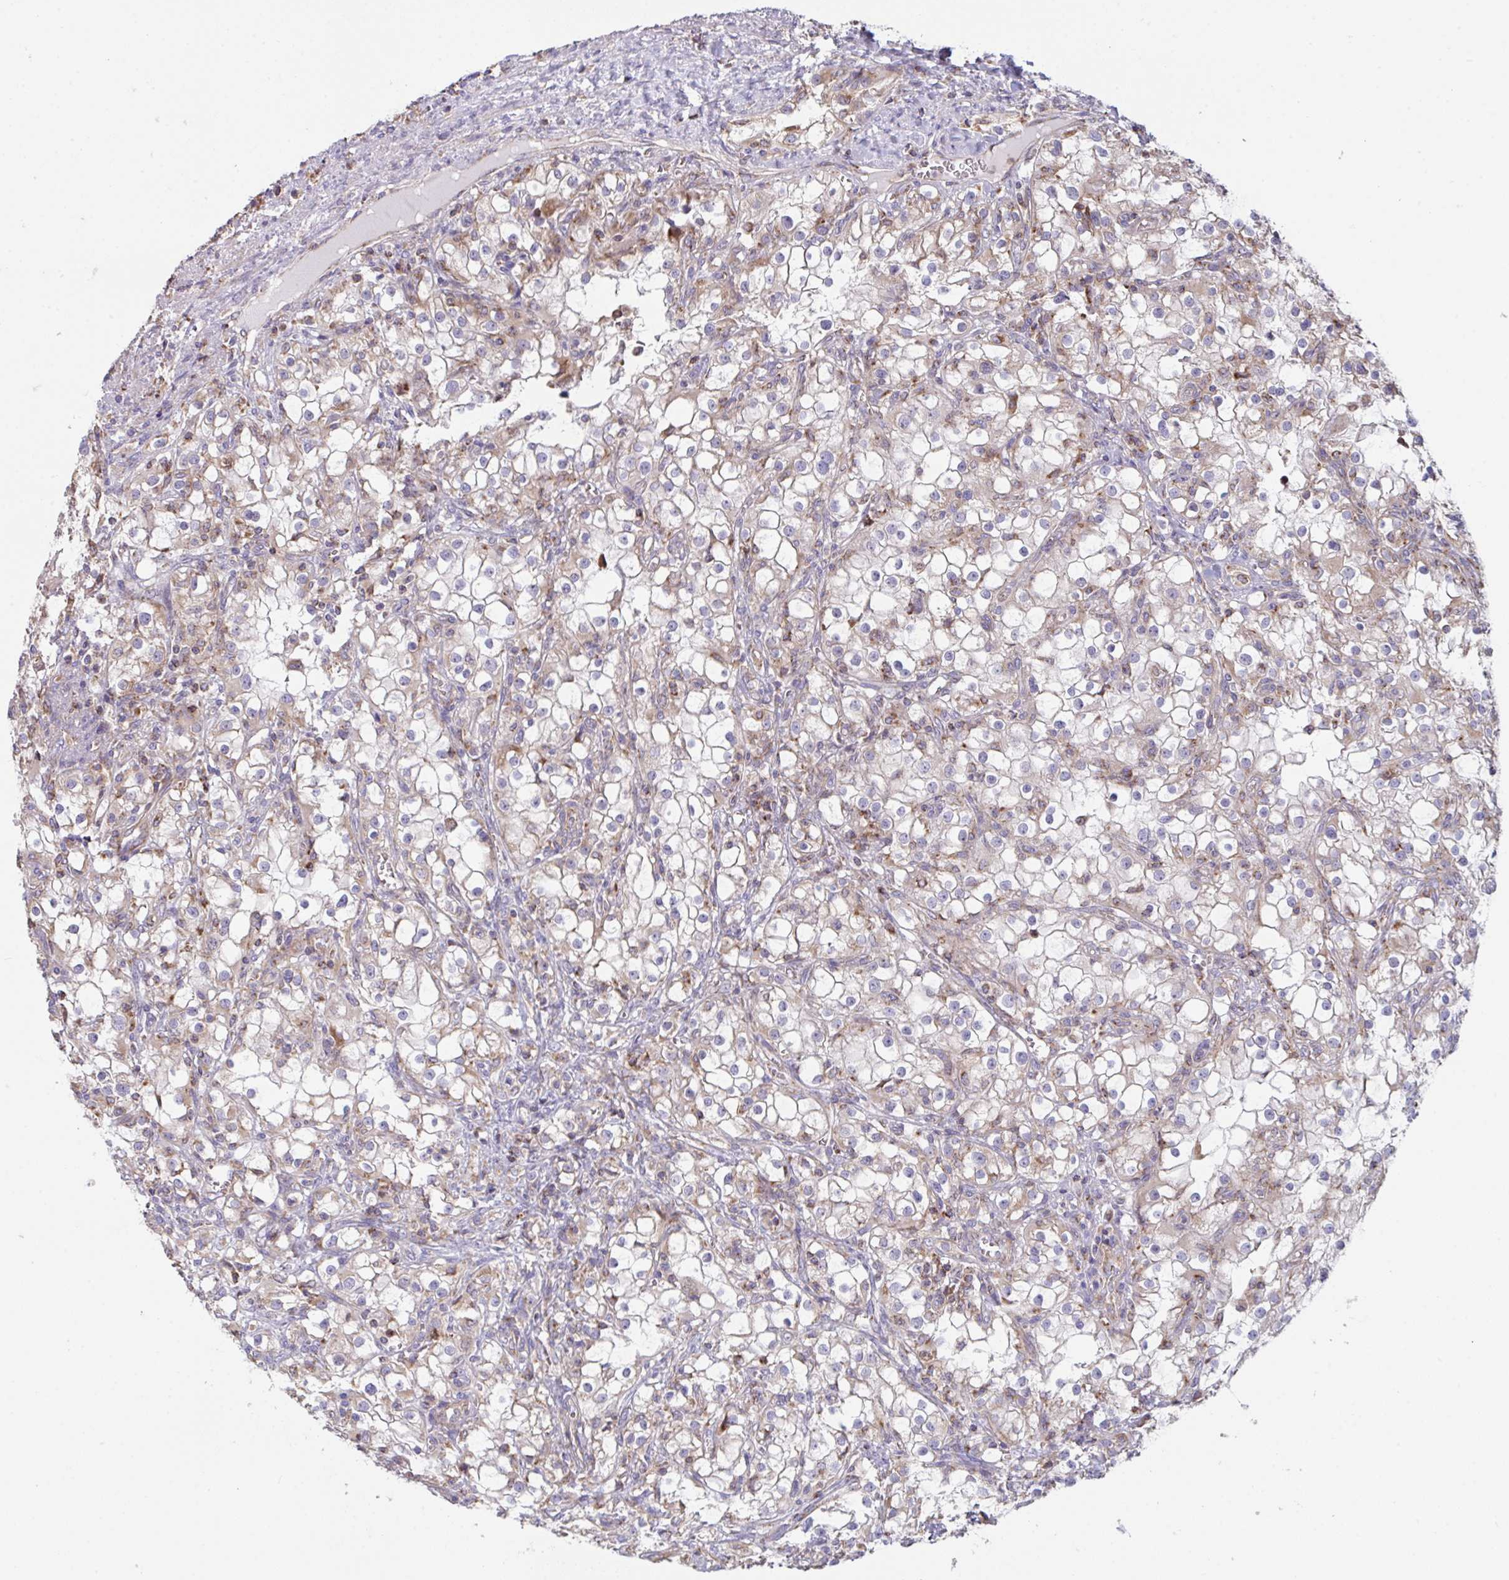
{"staining": {"intensity": "weak", "quantity": "25%-75%", "location": "cytoplasmic/membranous"}, "tissue": "renal cancer", "cell_type": "Tumor cells", "image_type": "cancer", "snomed": [{"axis": "morphology", "description": "Adenocarcinoma, NOS"}, {"axis": "topography", "description": "Kidney"}], "caption": "Approximately 25%-75% of tumor cells in human adenocarcinoma (renal) demonstrate weak cytoplasmic/membranous protein staining as visualized by brown immunohistochemical staining.", "gene": "MICOS10", "patient": {"sex": "female", "age": 74}}